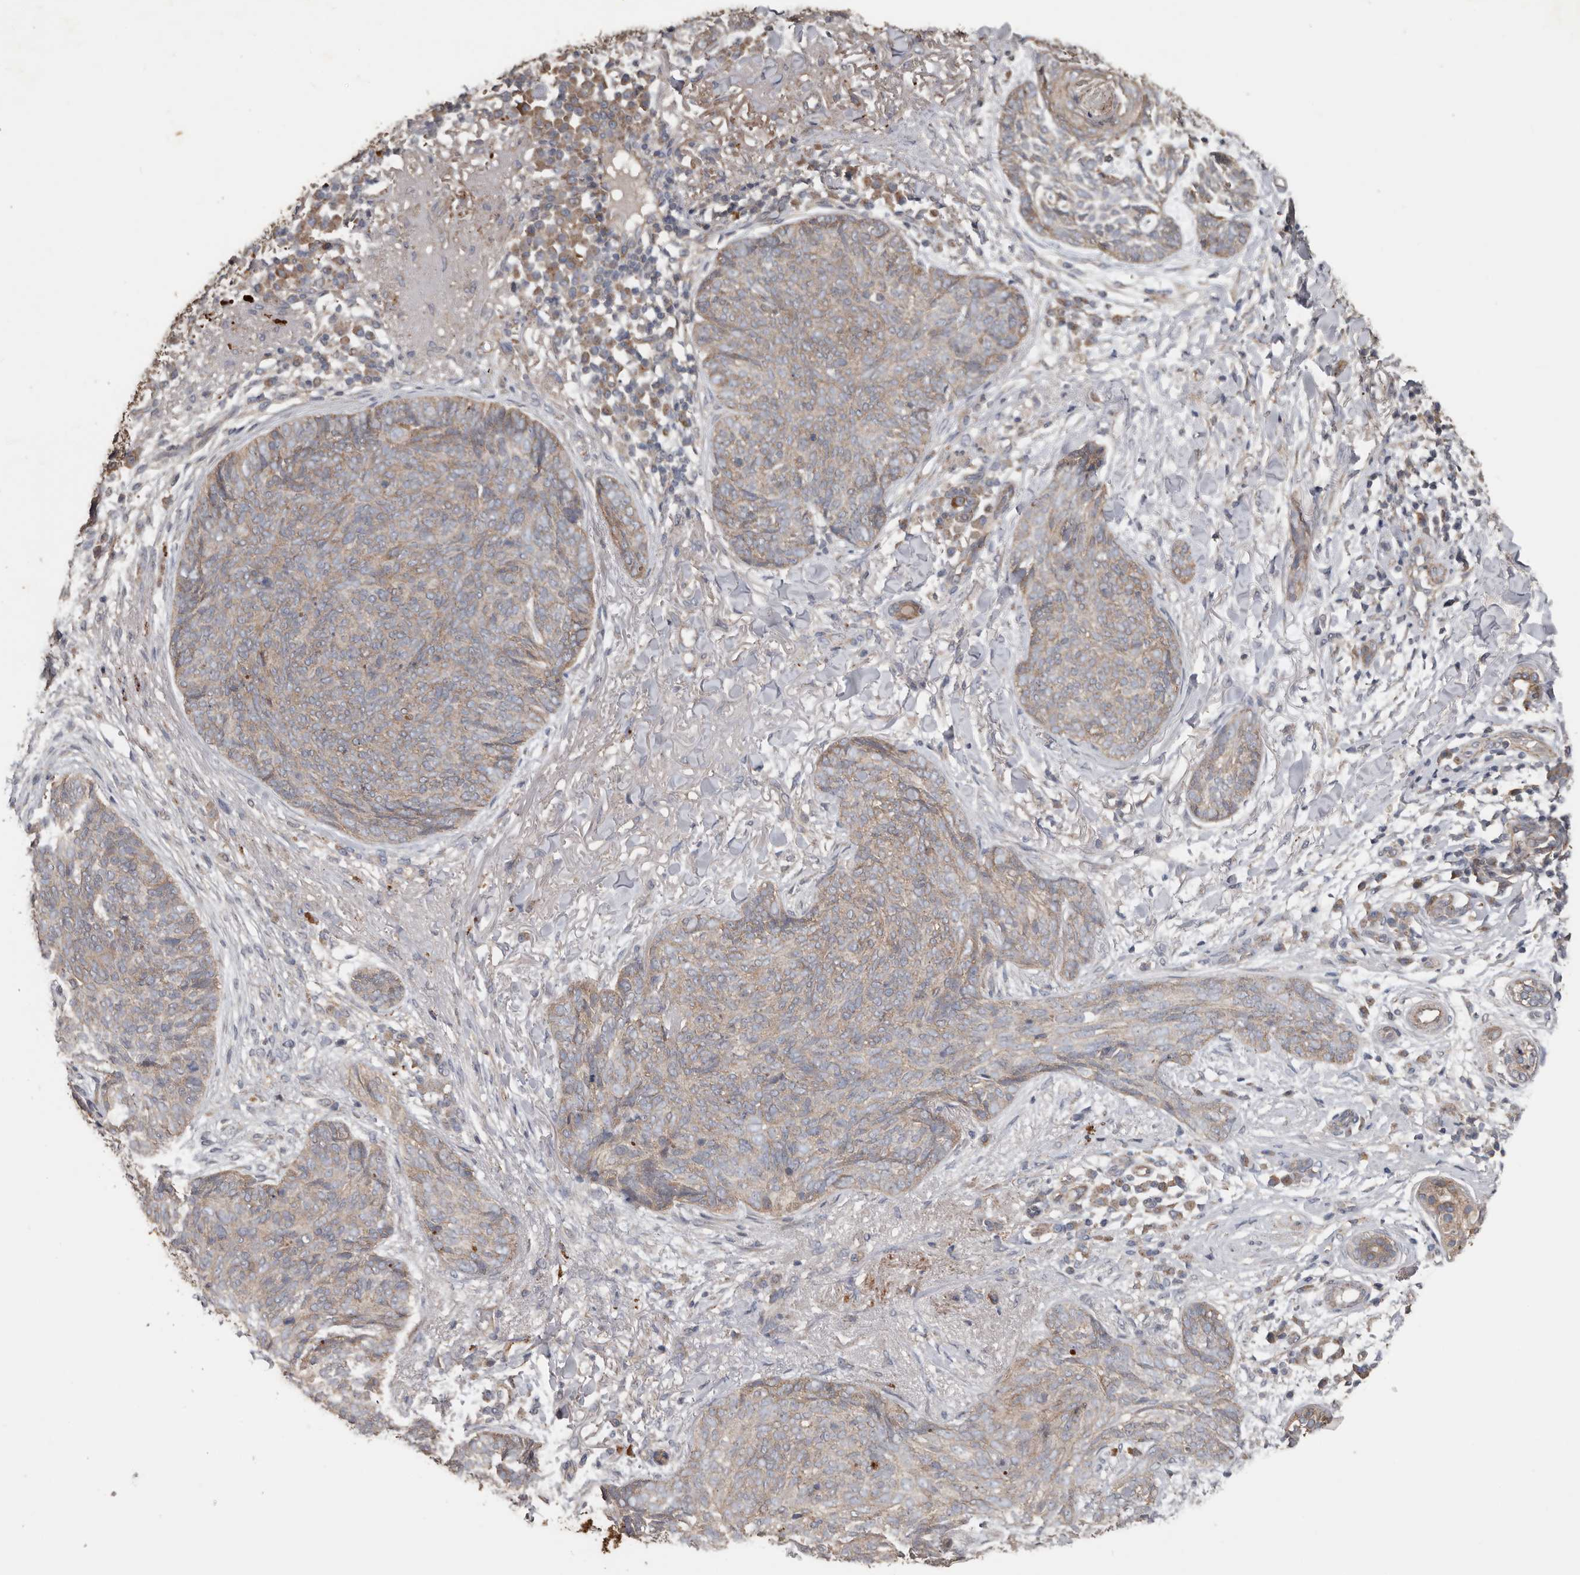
{"staining": {"intensity": "weak", "quantity": "25%-75%", "location": "cytoplasmic/membranous"}, "tissue": "skin cancer", "cell_type": "Tumor cells", "image_type": "cancer", "snomed": [{"axis": "morphology", "description": "Basal cell carcinoma"}, {"axis": "topography", "description": "Skin"}], "caption": "Tumor cells display low levels of weak cytoplasmic/membranous expression in approximately 25%-75% of cells in human skin basal cell carcinoma. (DAB IHC, brown staining for protein, blue staining for nuclei).", "gene": "HYAL4", "patient": {"sex": "male", "age": 85}}